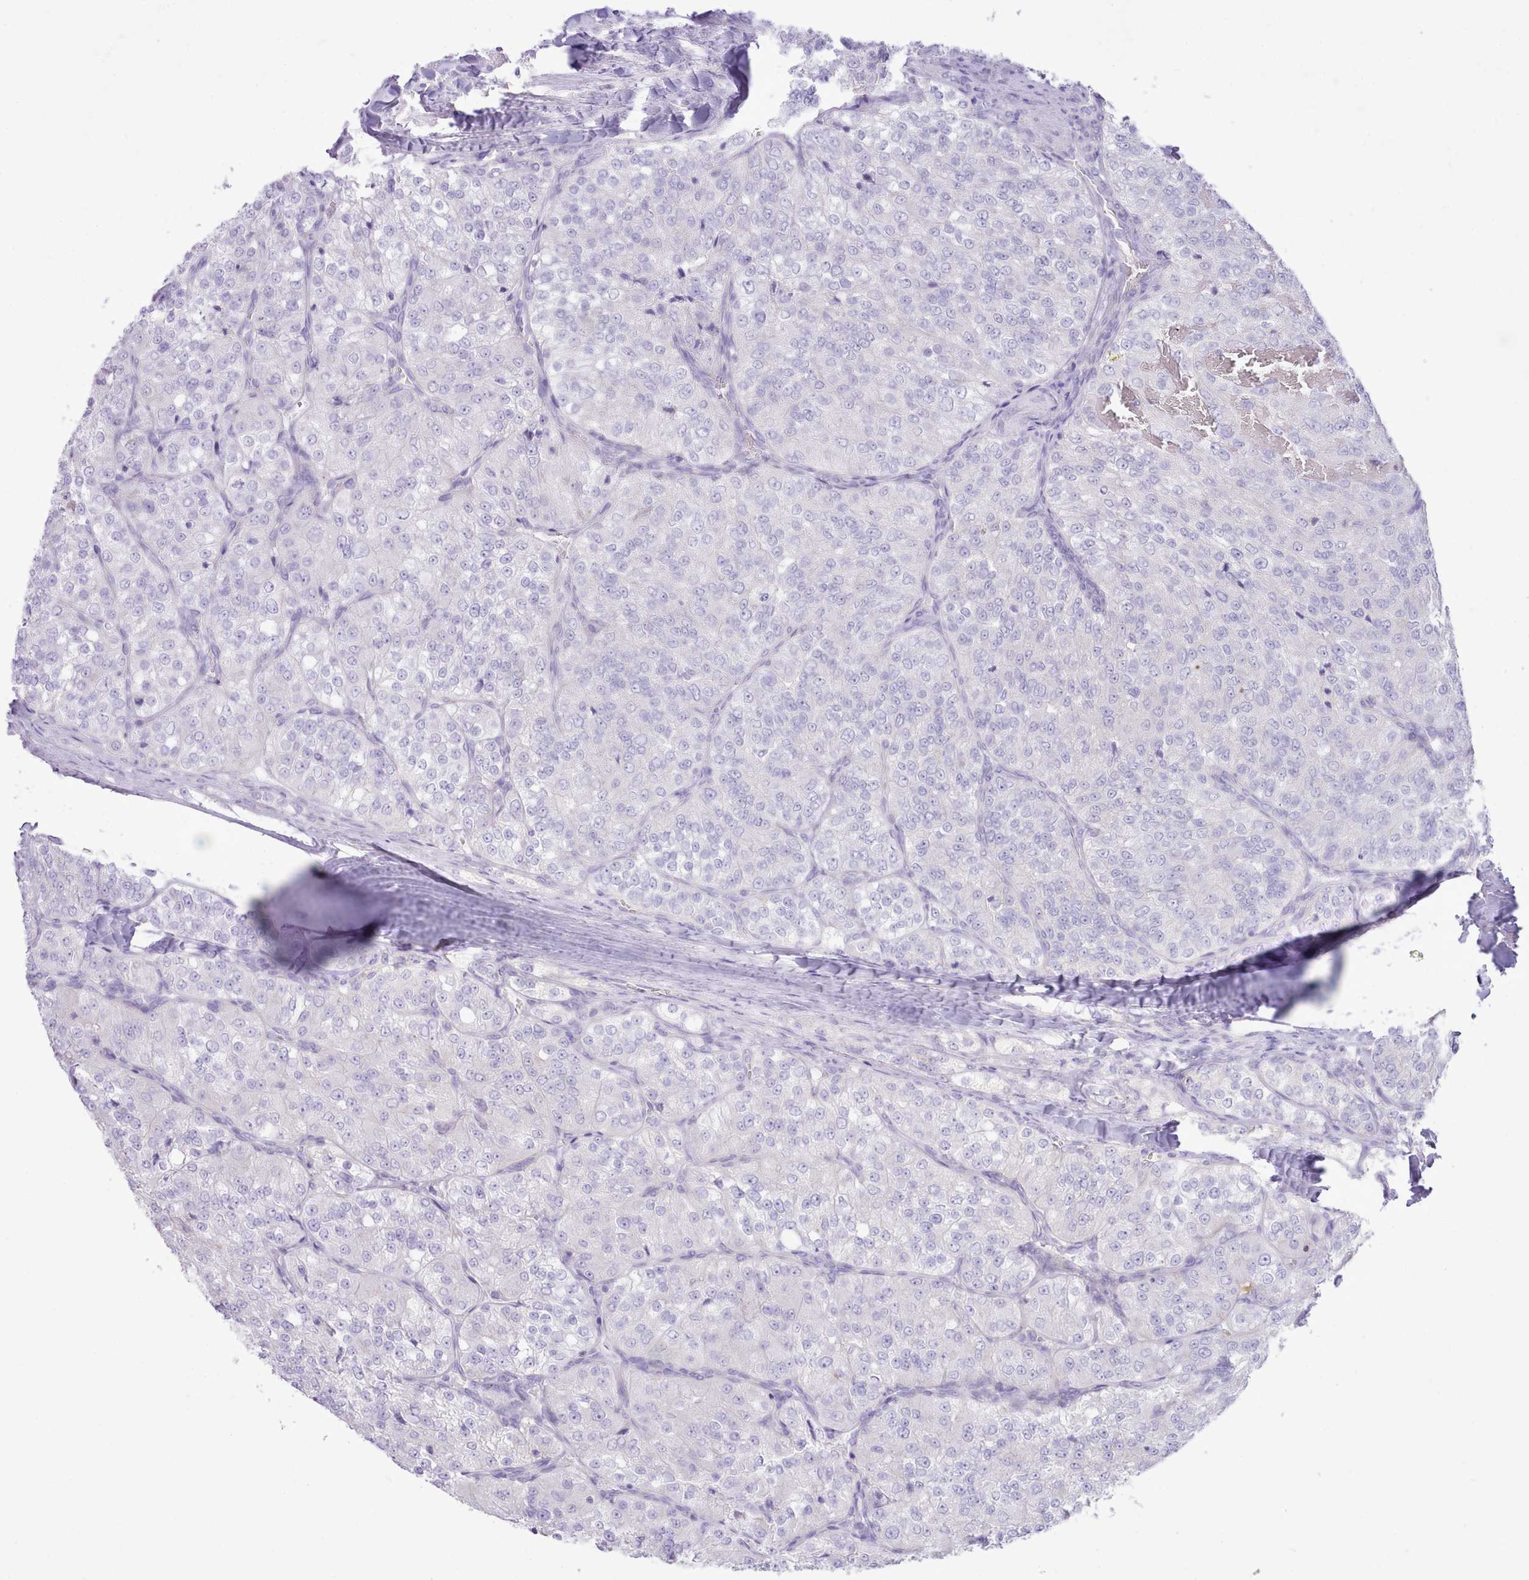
{"staining": {"intensity": "negative", "quantity": "none", "location": "none"}, "tissue": "renal cancer", "cell_type": "Tumor cells", "image_type": "cancer", "snomed": [{"axis": "morphology", "description": "Adenocarcinoma, NOS"}, {"axis": "topography", "description": "Kidney"}], "caption": "DAB immunohistochemical staining of renal cancer (adenocarcinoma) displays no significant expression in tumor cells.", "gene": "MDFI", "patient": {"sex": "female", "age": 63}}